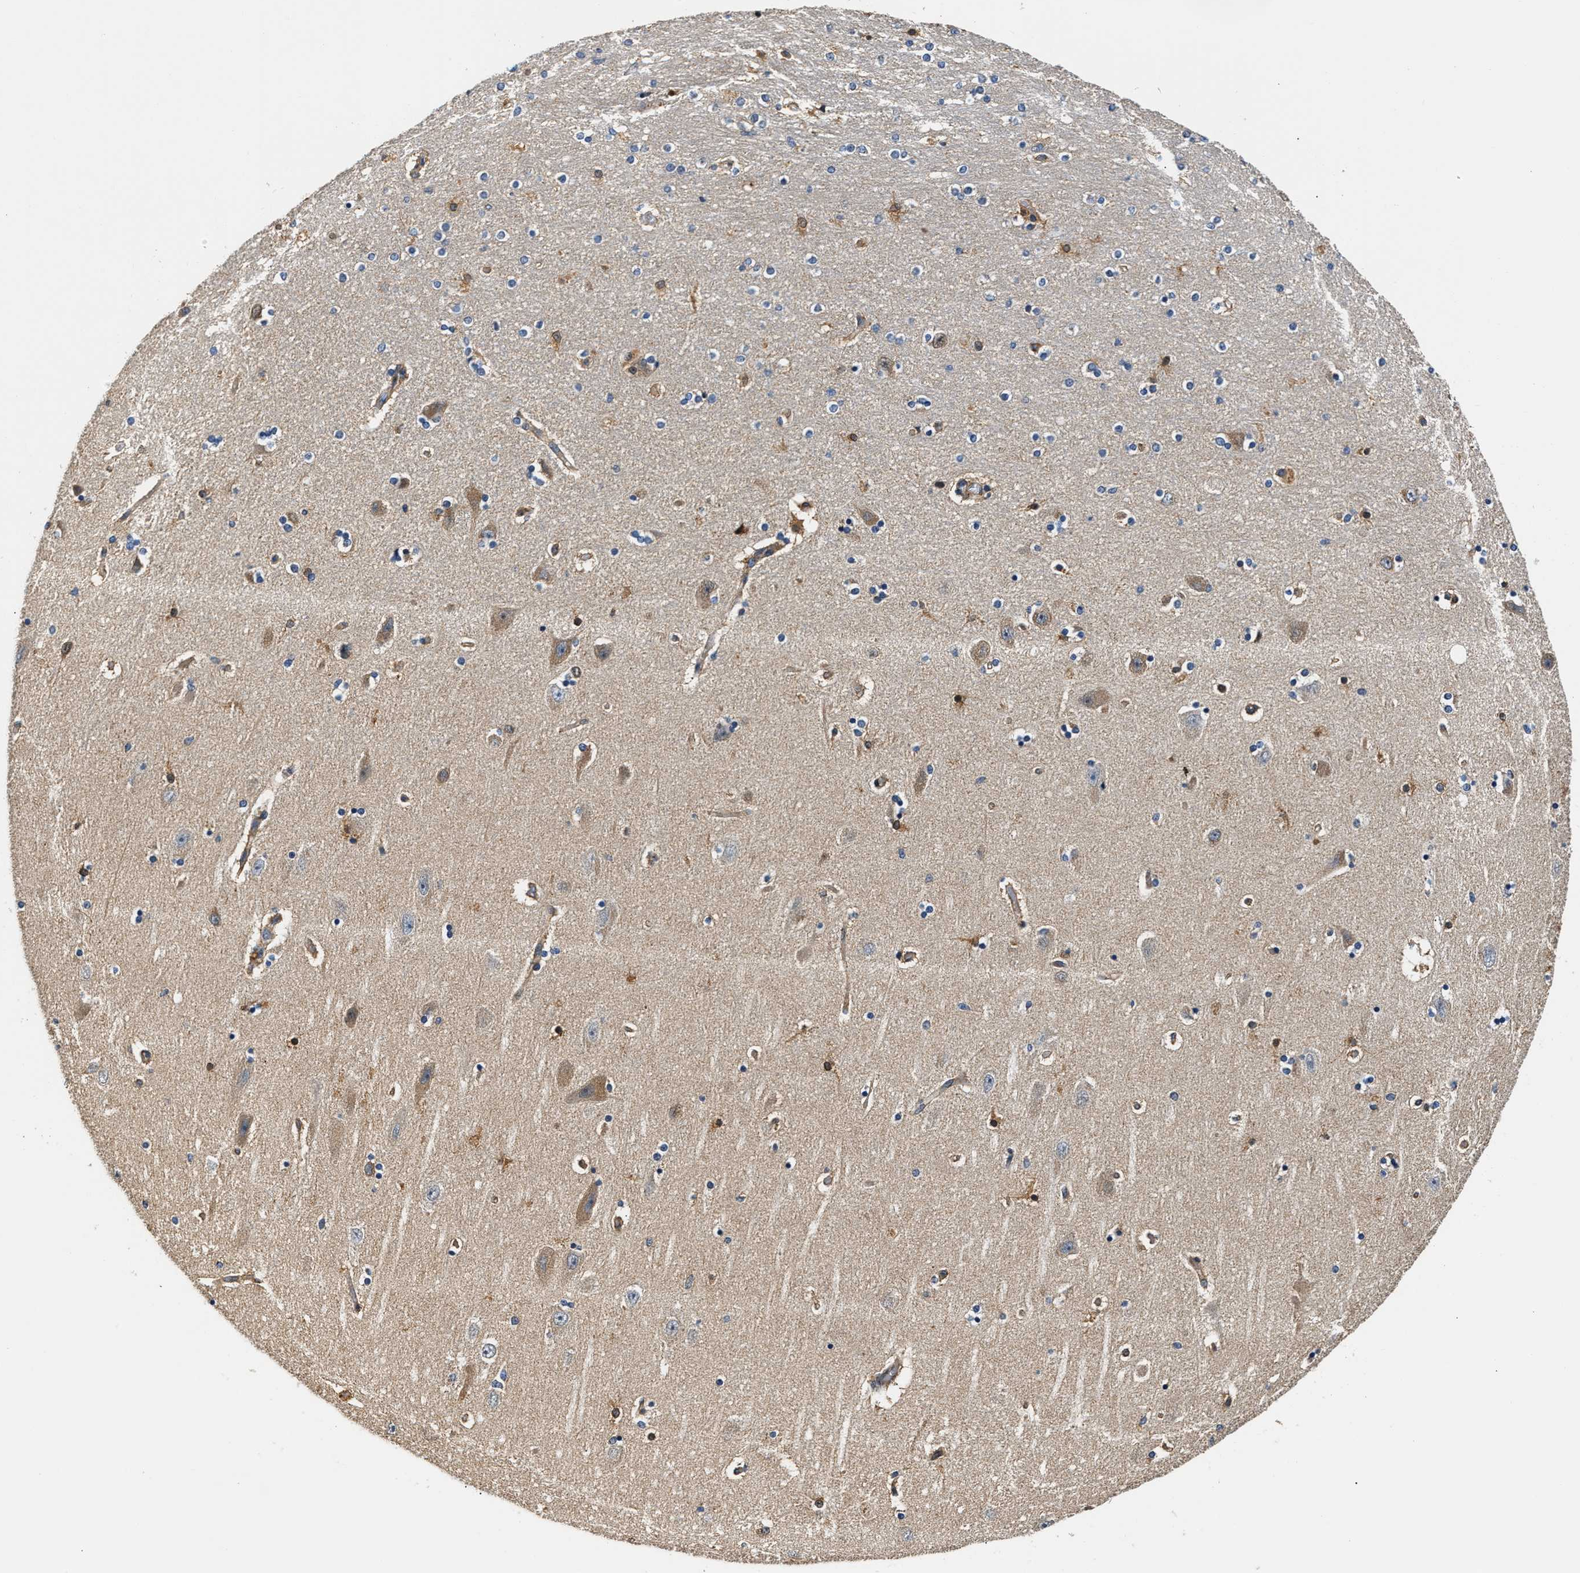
{"staining": {"intensity": "moderate", "quantity": "<25%", "location": "cytoplasmic/membranous"}, "tissue": "hippocampus", "cell_type": "Glial cells", "image_type": "normal", "snomed": [{"axis": "morphology", "description": "Normal tissue, NOS"}, {"axis": "topography", "description": "Hippocampus"}], "caption": "Brown immunohistochemical staining in normal human hippocampus demonstrates moderate cytoplasmic/membranous staining in about <25% of glial cells.", "gene": "TEX2", "patient": {"sex": "female", "age": 54}}